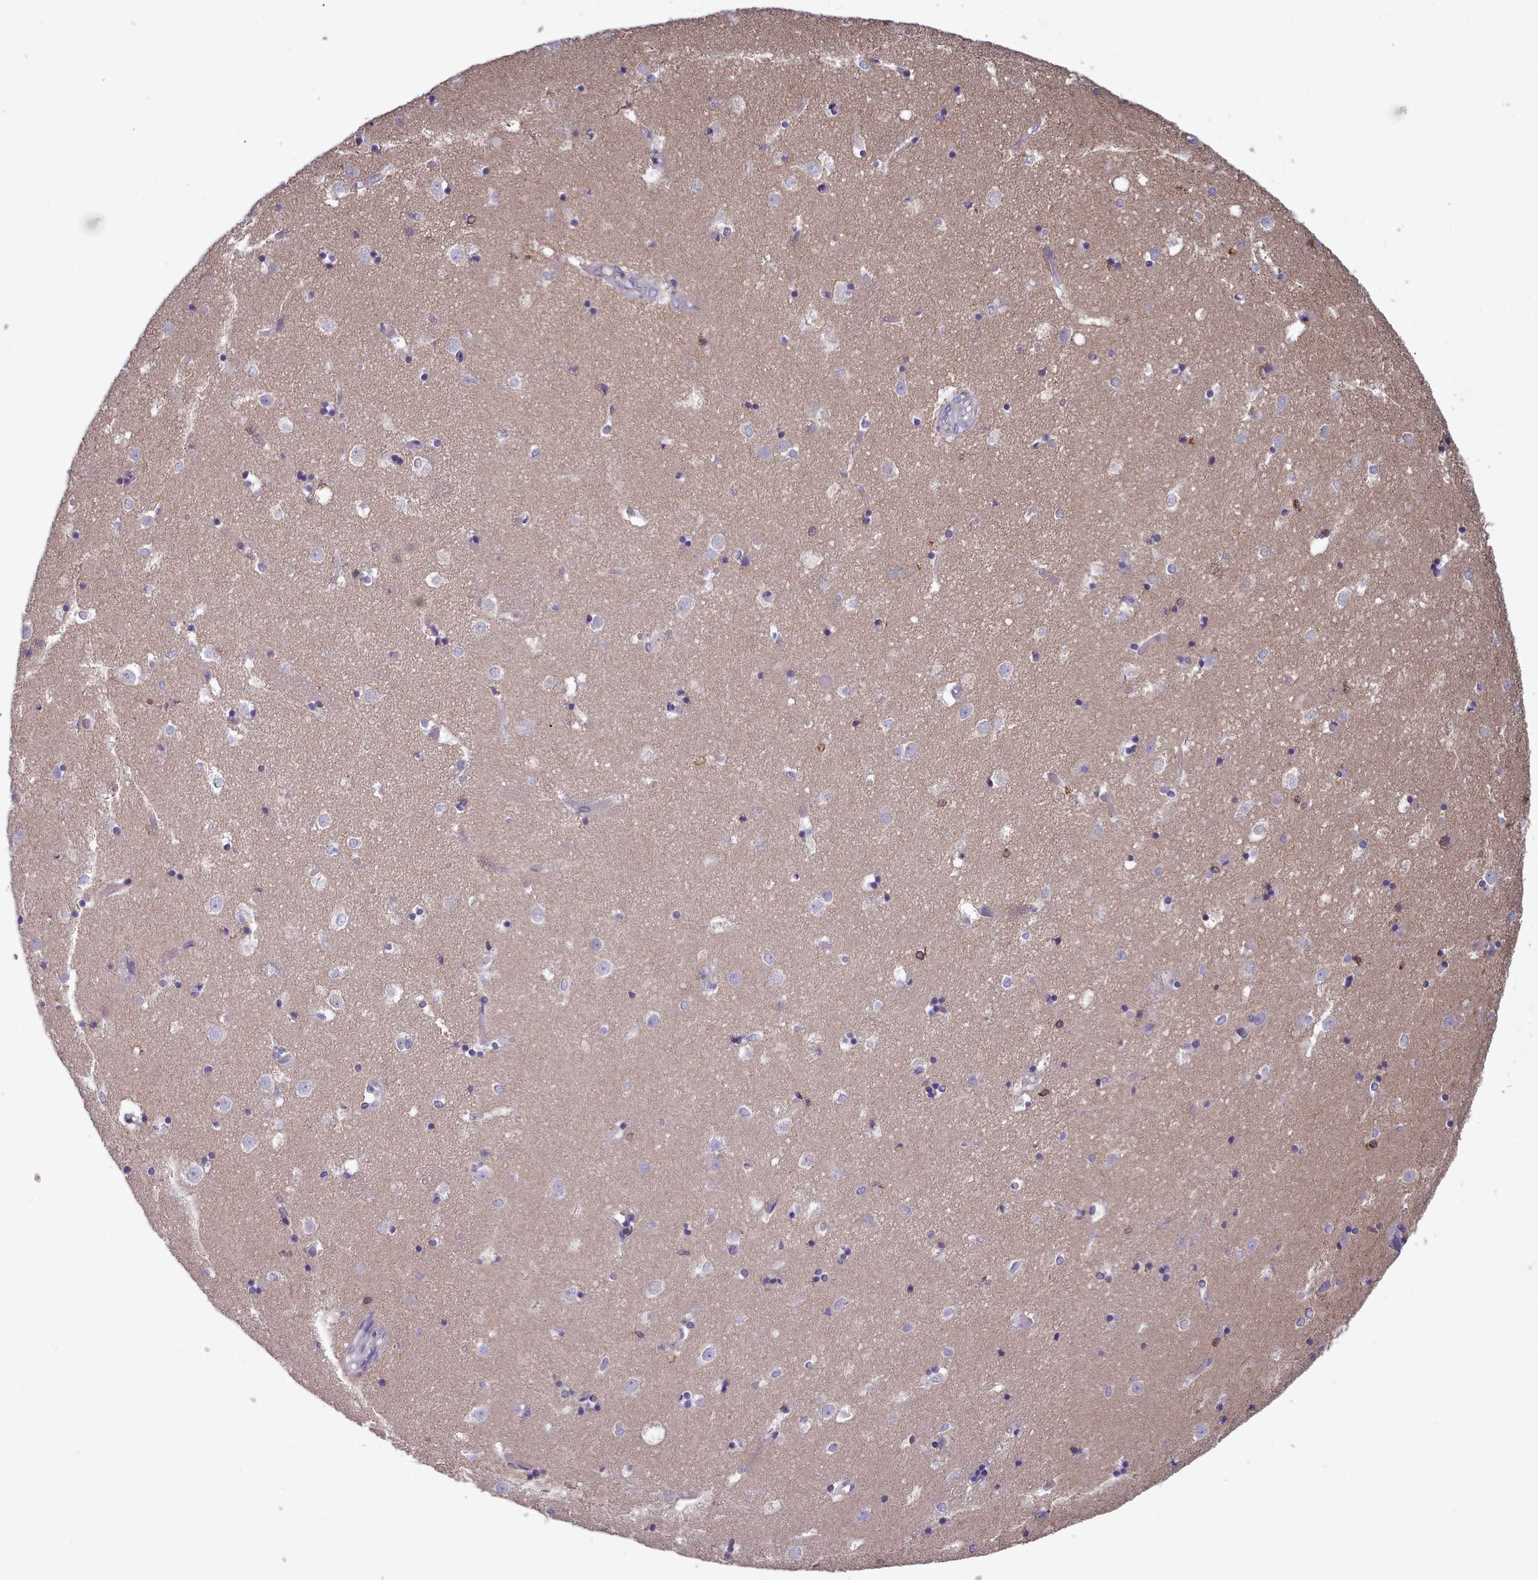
{"staining": {"intensity": "negative", "quantity": "none", "location": "none"}, "tissue": "caudate", "cell_type": "Glial cells", "image_type": "normal", "snomed": [{"axis": "morphology", "description": "Normal tissue, NOS"}, {"axis": "topography", "description": "Lateral ventricle wall"}], "caption": "Glial cells show no significant protein positivity in unremarkable caudate. The staining is performed using DAB brown chromogen with nuclei counter-stained in using hematoxylin.", "gene": "RAC1", "patient": {"sex": "female", "age": 52}}